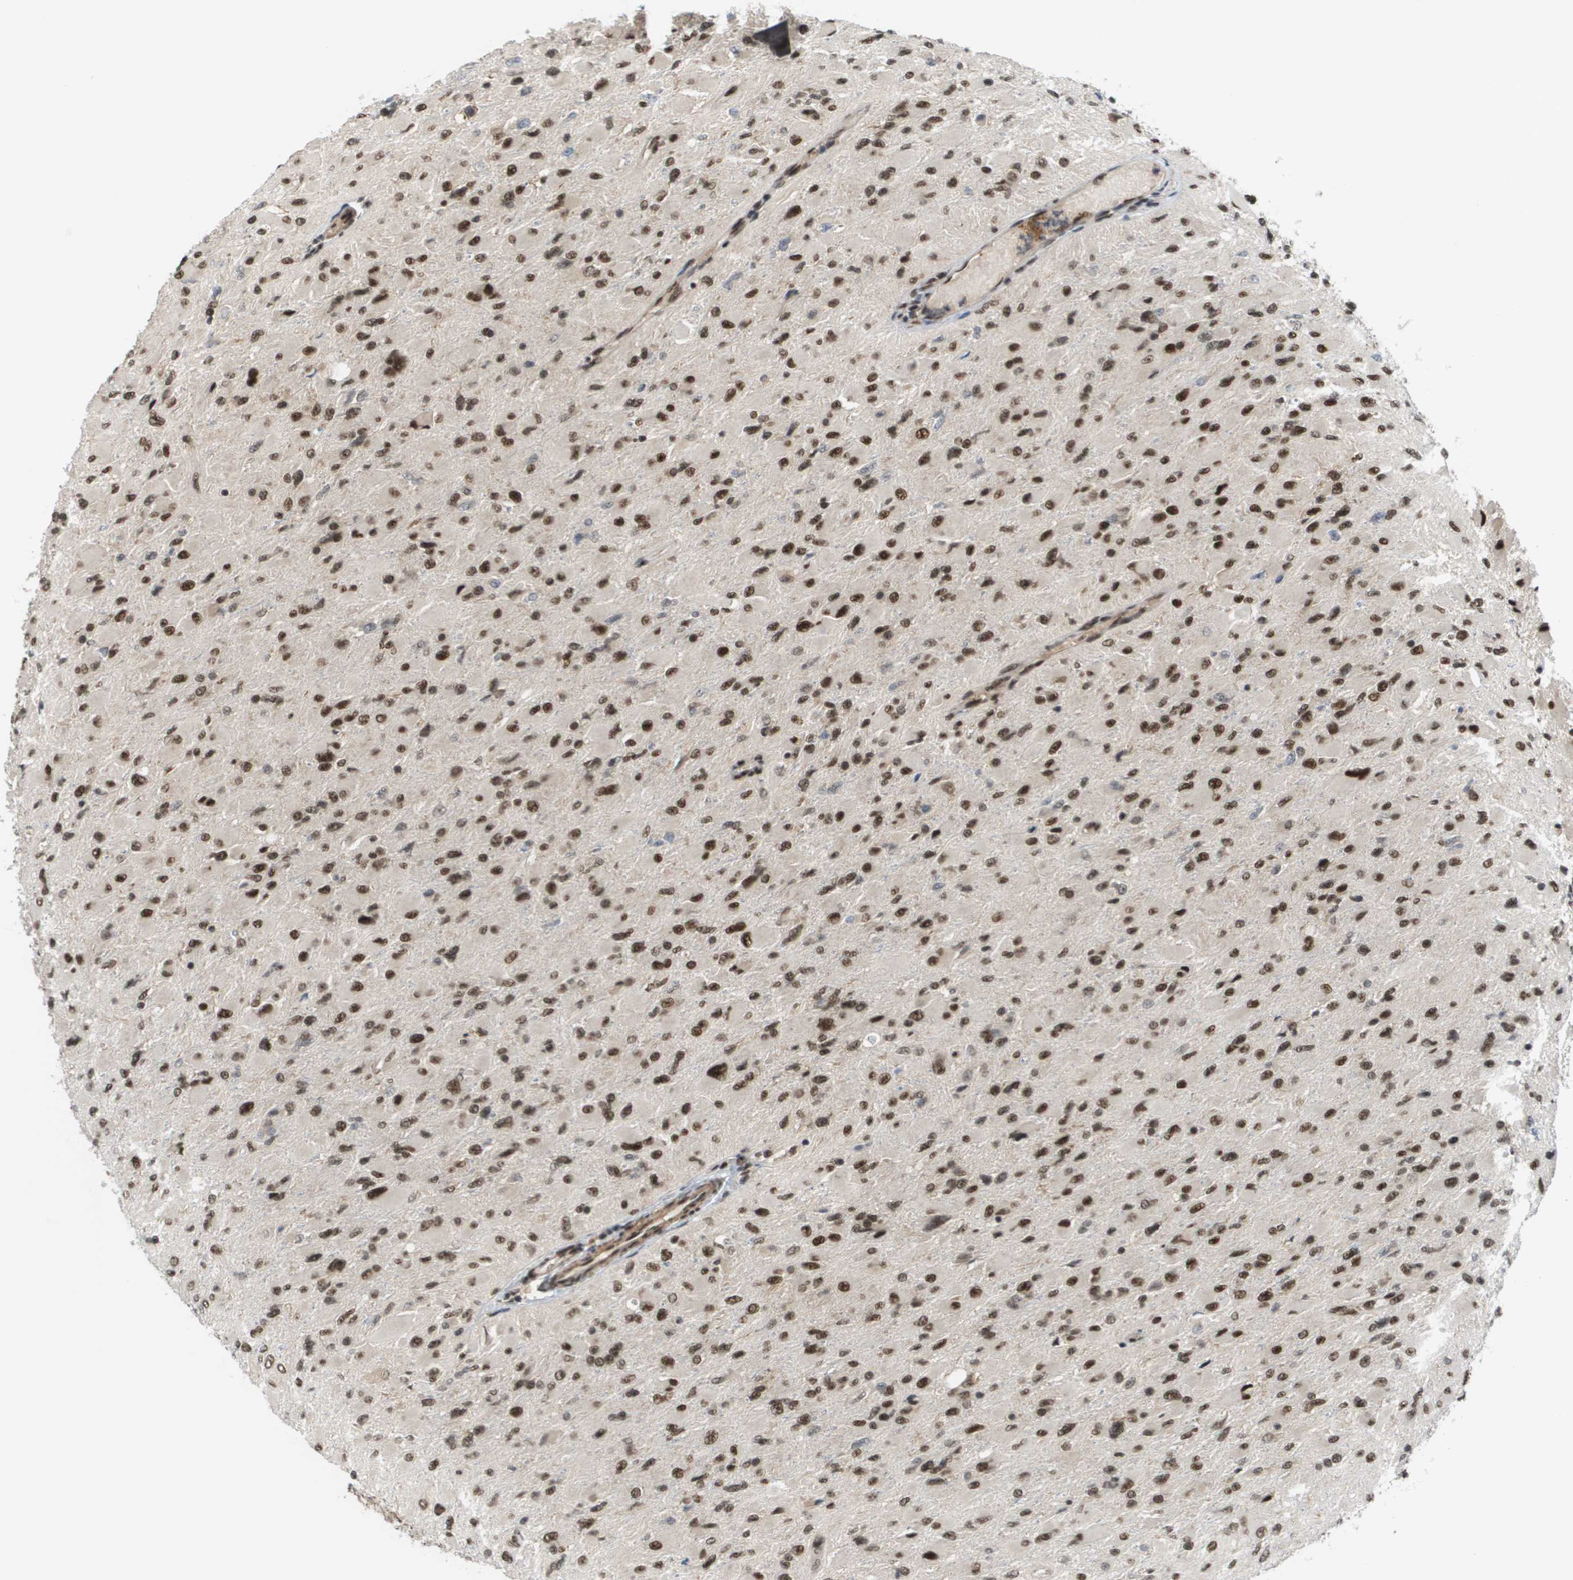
{"staining": {"intensity": "moderate", "quantity": ">75%", "location": "nuclear"}, "tissue": "glioma", "cell_type": "Tumor cells", "image_type": "cancer", "snomed": [{"axis": "morphology", "description": "Glioma, malignant, High grade"}, {"axis": "topography", "description": "Cerebral cortex"}], "caption": "Immunohistochemistry of malignant high-grade glioma demonstrates medium levels of moderate nuclear positivity in approximately >75% of tumor cells.", "gene": "PRCC", "patient": {"sex": "female", "age": 36}}